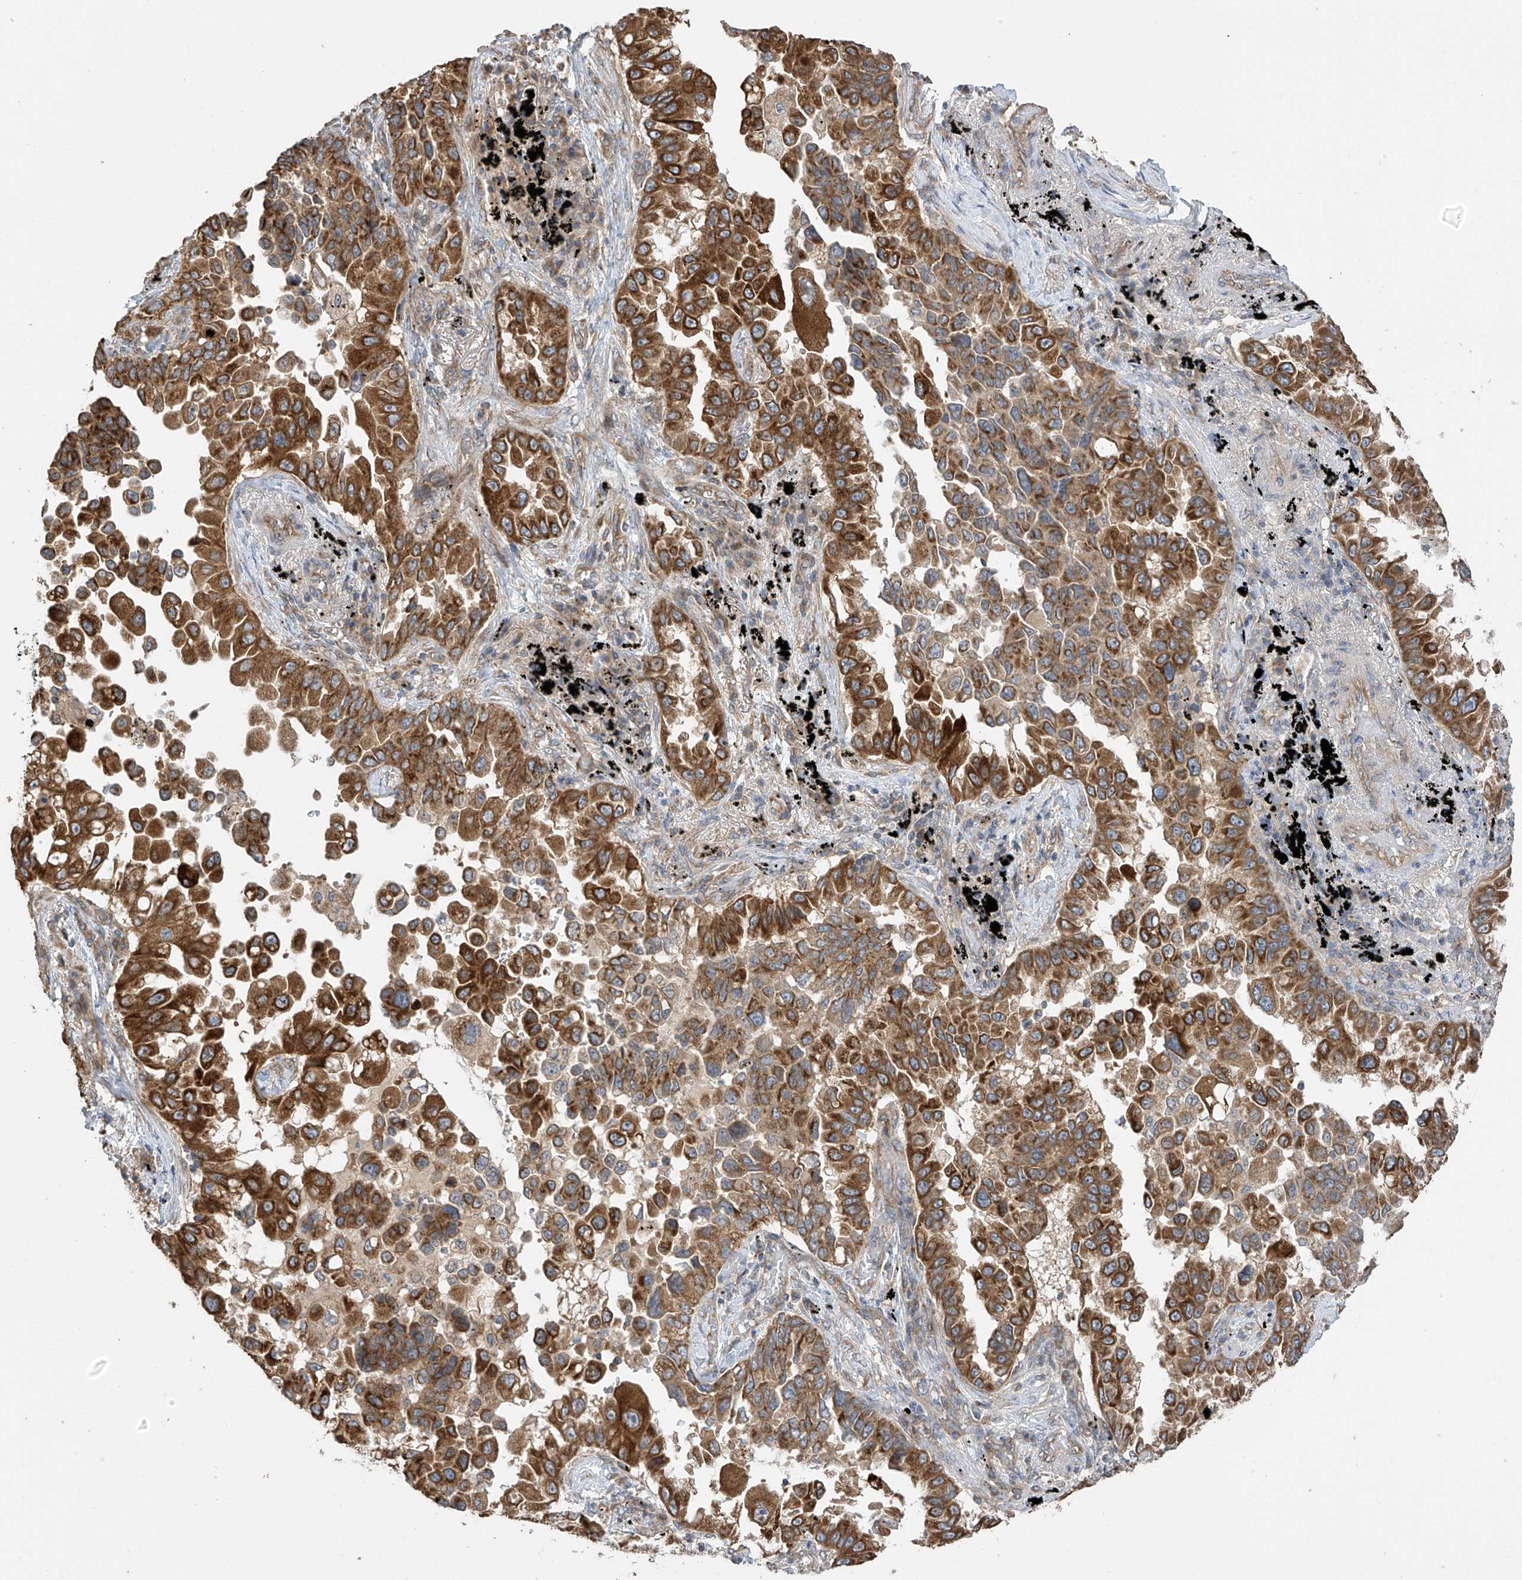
{"staining": {"intensity": "strong", "quantity": ">75%", "location": "cytoplasmic/membranous"}, "tissue": "lung cancer", "cell_type": "Tumor cells", "image_type": "cancer", "snomed": [{"axis": "morphology", "description": "Adenocarcinoma, NOS"}, {"axis": "topography", "description": "Lung"}], "caption": "Immunohistochemical staining of adenocarcinoma (lung) shows strong cytoplasmic/membranous protein staining in about >75% of tumor cells.", "gene": "PNPT1", "patient": {"sex": "female", "age": 67}}